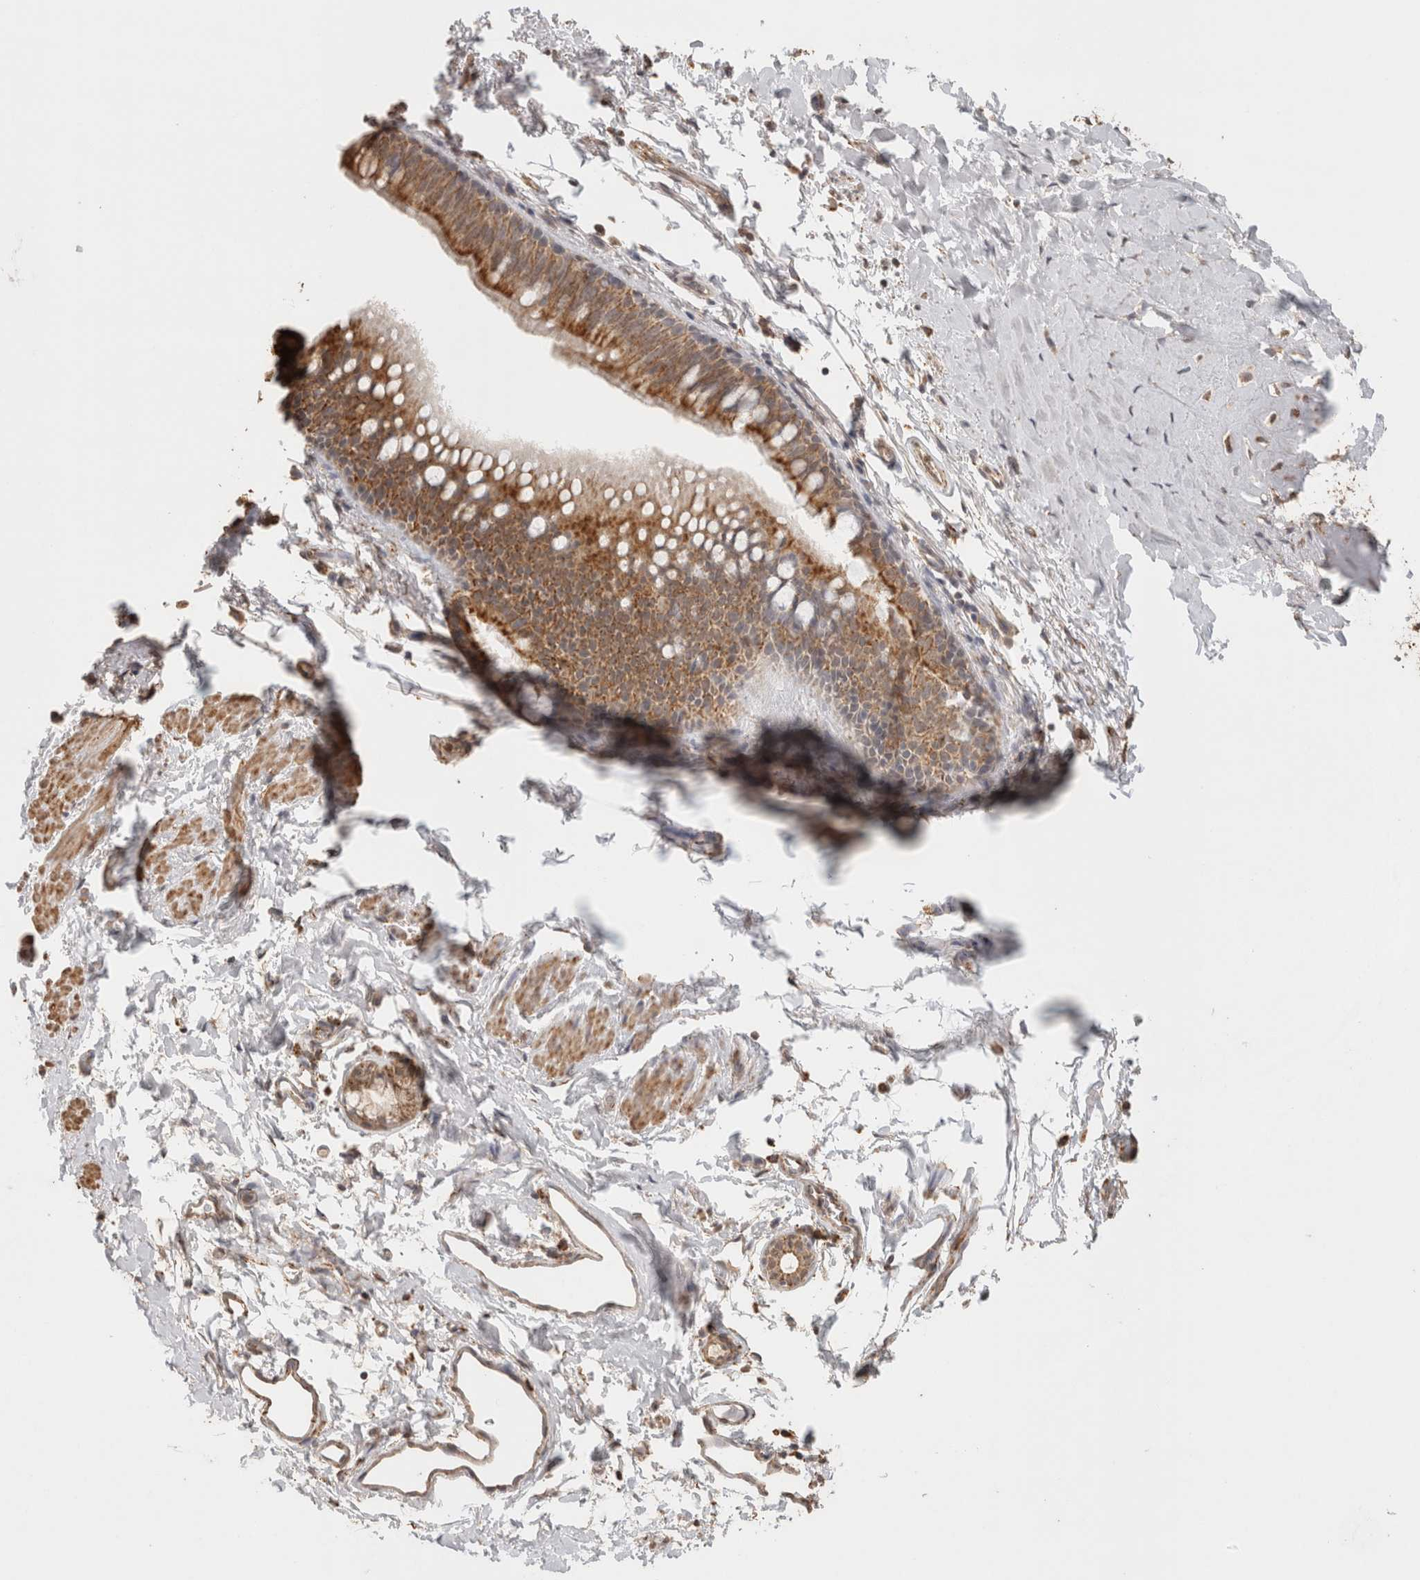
{"staining": {"intensity": "moderate", "quantity": ">75%", "location": "cytoplasmic/membranous"}, "tissue": "bronchus", "cell_type": "Respiratory epithelial cells", "image_type": "normal", "snomed": [{"axis": "morphology", "description": "Normal tissue, NOS"}, {"axis": "topography", "description": "Cartilage tissue"}, {"axis": "topography", "description": "Bronchus"}, {"axis": "topography", "description": "Lung"}], "caption": "Bronchus was stained to show a protein in brown. There is medium levels of moderate cytoplasmic/membranous expression in about >75% of respiratory epithelial cells.", "gene": "BNIP3L", "patient": {"sex": "male", "age": 64}}